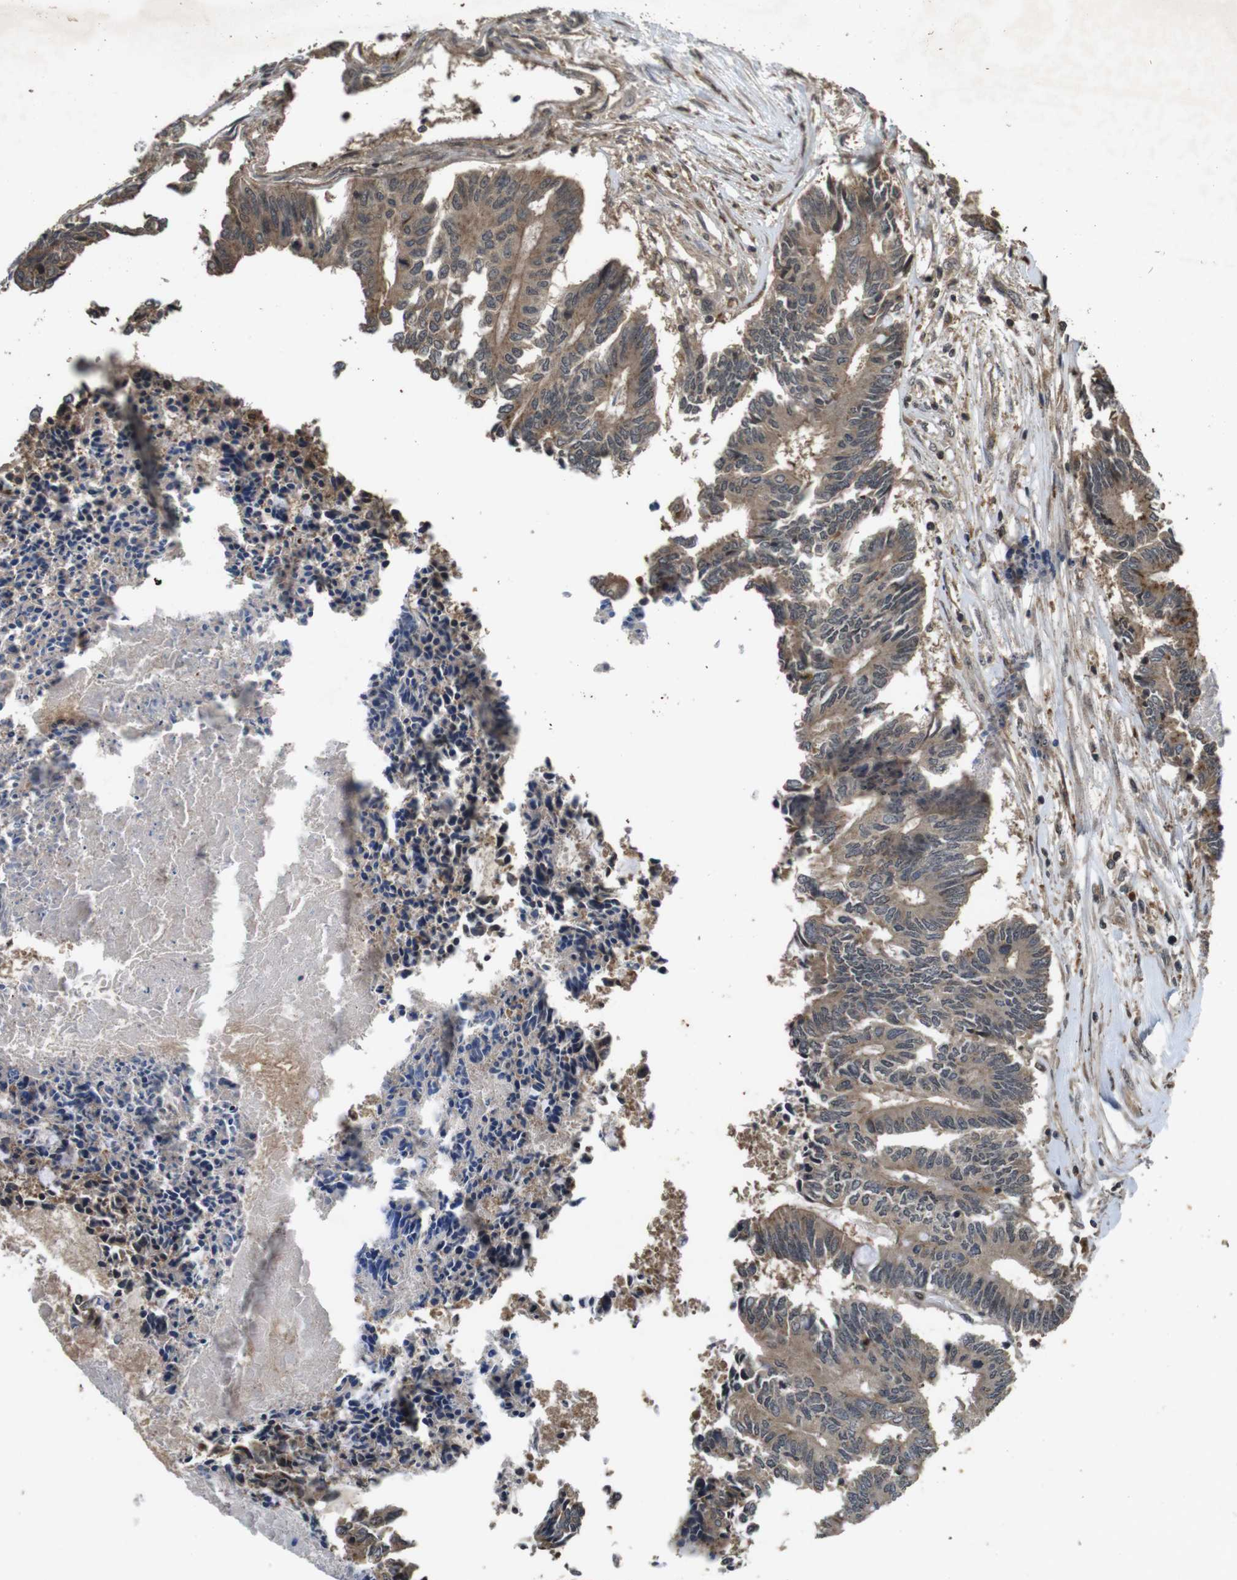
{"staining": {"intensity": "weak", "quantity": ">75%", "location": "cytoplasmic/membranous"}, "tissue": "colorectal cancer", "cell_type": "Tumor cells", "image_type": "cancer", "snomed": [{"axis": "morphology", "description": "Adenocarcinoma, NOS"}, {"axis": "topography", "description": "Rectum"}], "caption": "This image displays IHC staining of colorectal adenocarcinoma, with low weak cytoplasmic/membranous positivity in approximately >75% of tumor cells.", "gene": "FZD10", "patient": {"sex": "male", "age": 63}}